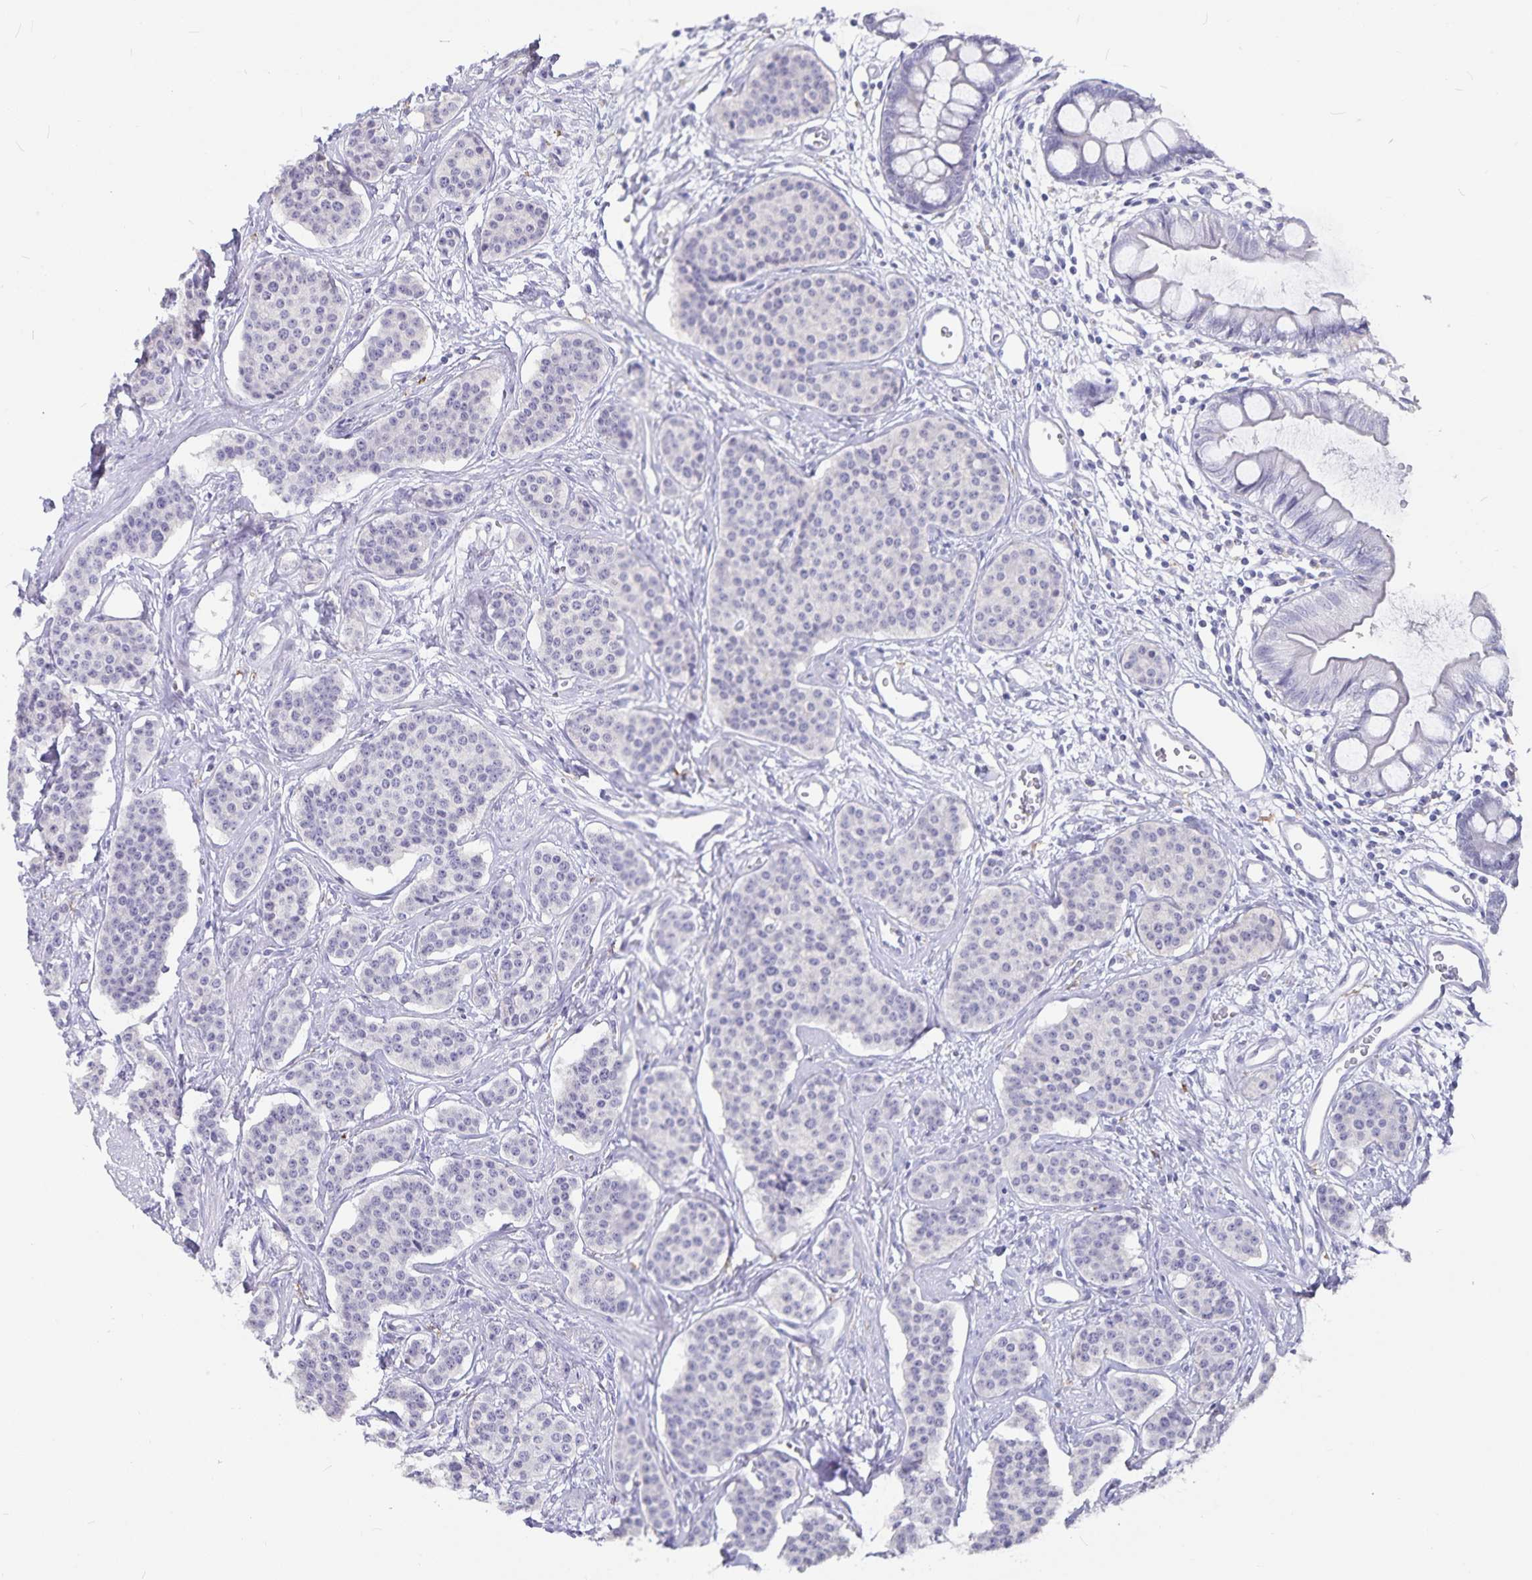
{"staining": {"intensity": "negative", "quantity": "none", "location": "none"}, "tissue": "carcinoid", "cell_type": "Tumor cells", "image_type": "cancer", "snomed": [{"axis": "morphology", "description": "Carcinoid, malignant, NOS"}, {"axis": "topography", "description": "Small intestine"}], "caption": "Histopathology image shows no significant protein staining in tumor cells of carcinoid (malignant).", "gene": "PLAC1", "patient": {"sex": "female", "age": 64}}